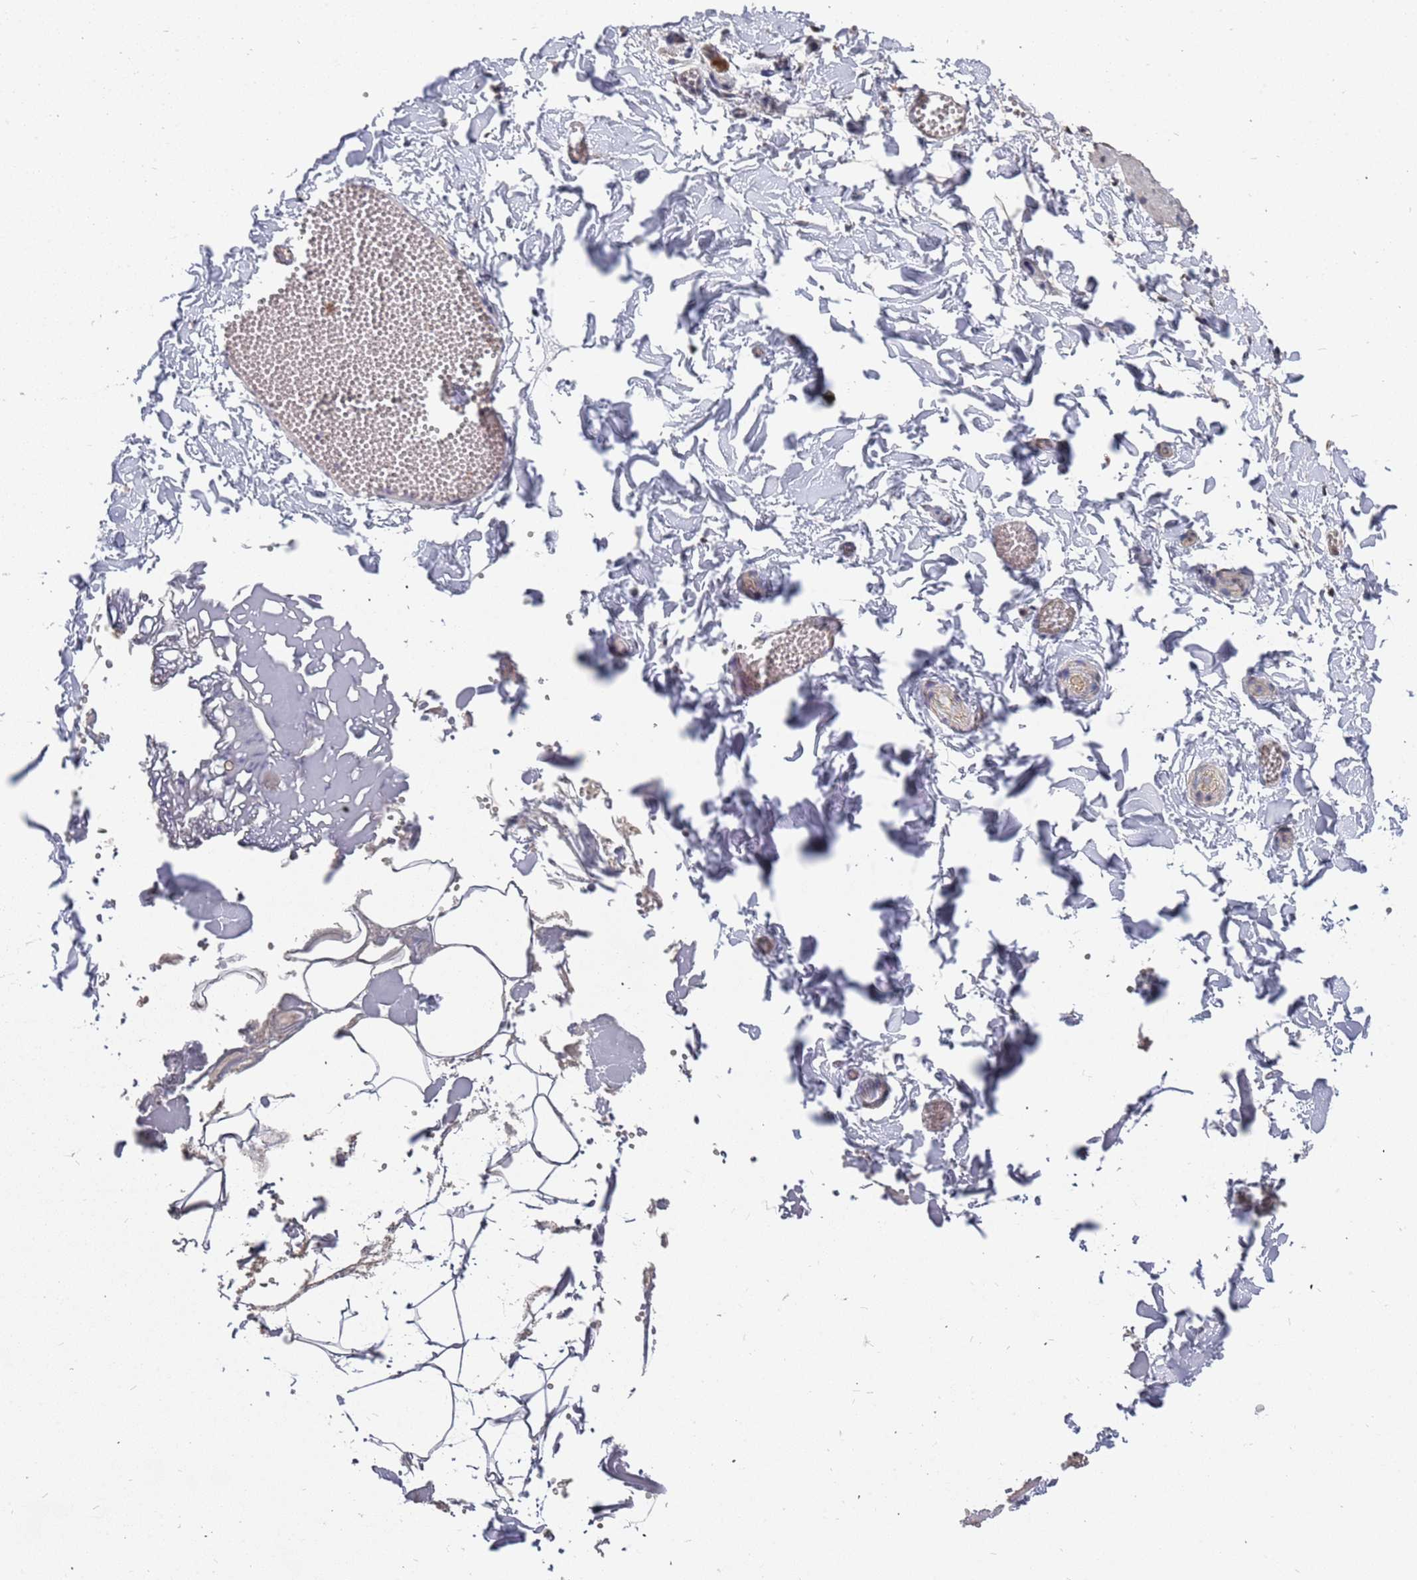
{"staining": {"intensity": "negative", "quantity": "none", "location": "none"}, "tissue": "adipose tissue", "cell_type": "Adipocytes", "image_type": "normal", "snomed": [{"axis": "morphology", "description": "Normal tissue, NOS"}, {"axis": "topography", "description": "Gallbladder"}, {"axis": "topography", "description": "Peripheral nerve tissue"}], "caption": "Immunohistochemistry (IHC) histopathology image of normal human adipose tissue stained for a protein (brown), which shows no positivity in adipocytes. (DAB (3,3'-diaminobenzidine) immunohistochemistry (IHC) visualized using brightfield microscopy, high magnification).", "gene": "TCEANC2", "patient": {"sex": "male", "age": 38}}